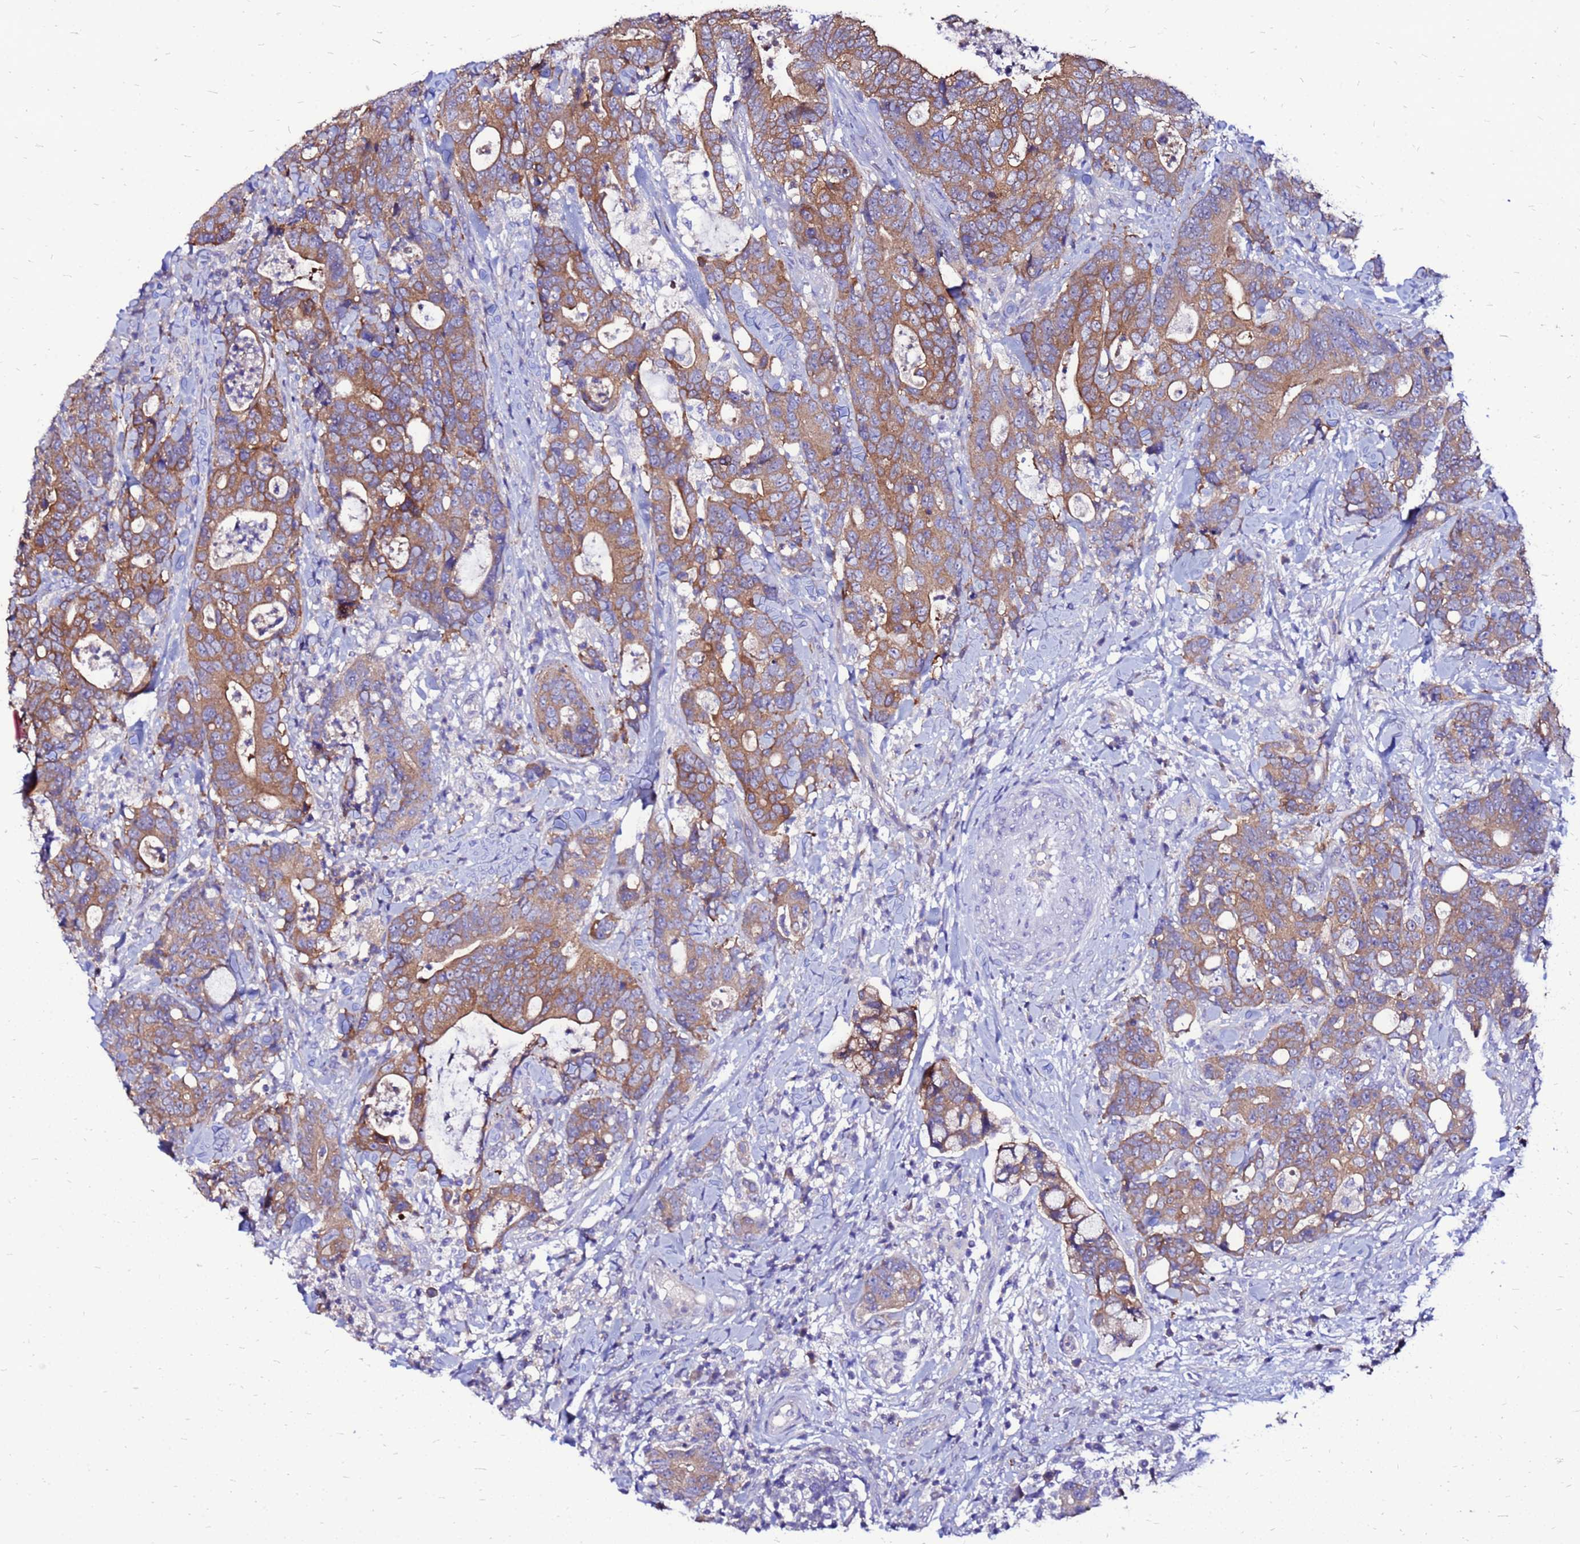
{"staining": {"intensity": "moderate", "quantity": ">75%", "location": "cytoplasmic/membranous"}, "tissue": "colorectal cancer", "cell_type": "Tumor cells", "image_type": "cancer", "snomed": [{"axis": "morphology", "description": "Adenocarcinoma, NOS"}, {"axis": "topography", "description": "Colon"}], "caption": "Tumor cells exhibit moderate cytoplasmic/membranous staining in about >75% of cells in colorectal cancer (adenocarcinoma).", "gene": "ARHGEF5", "patient": {"sex": "female", "age": 82}}